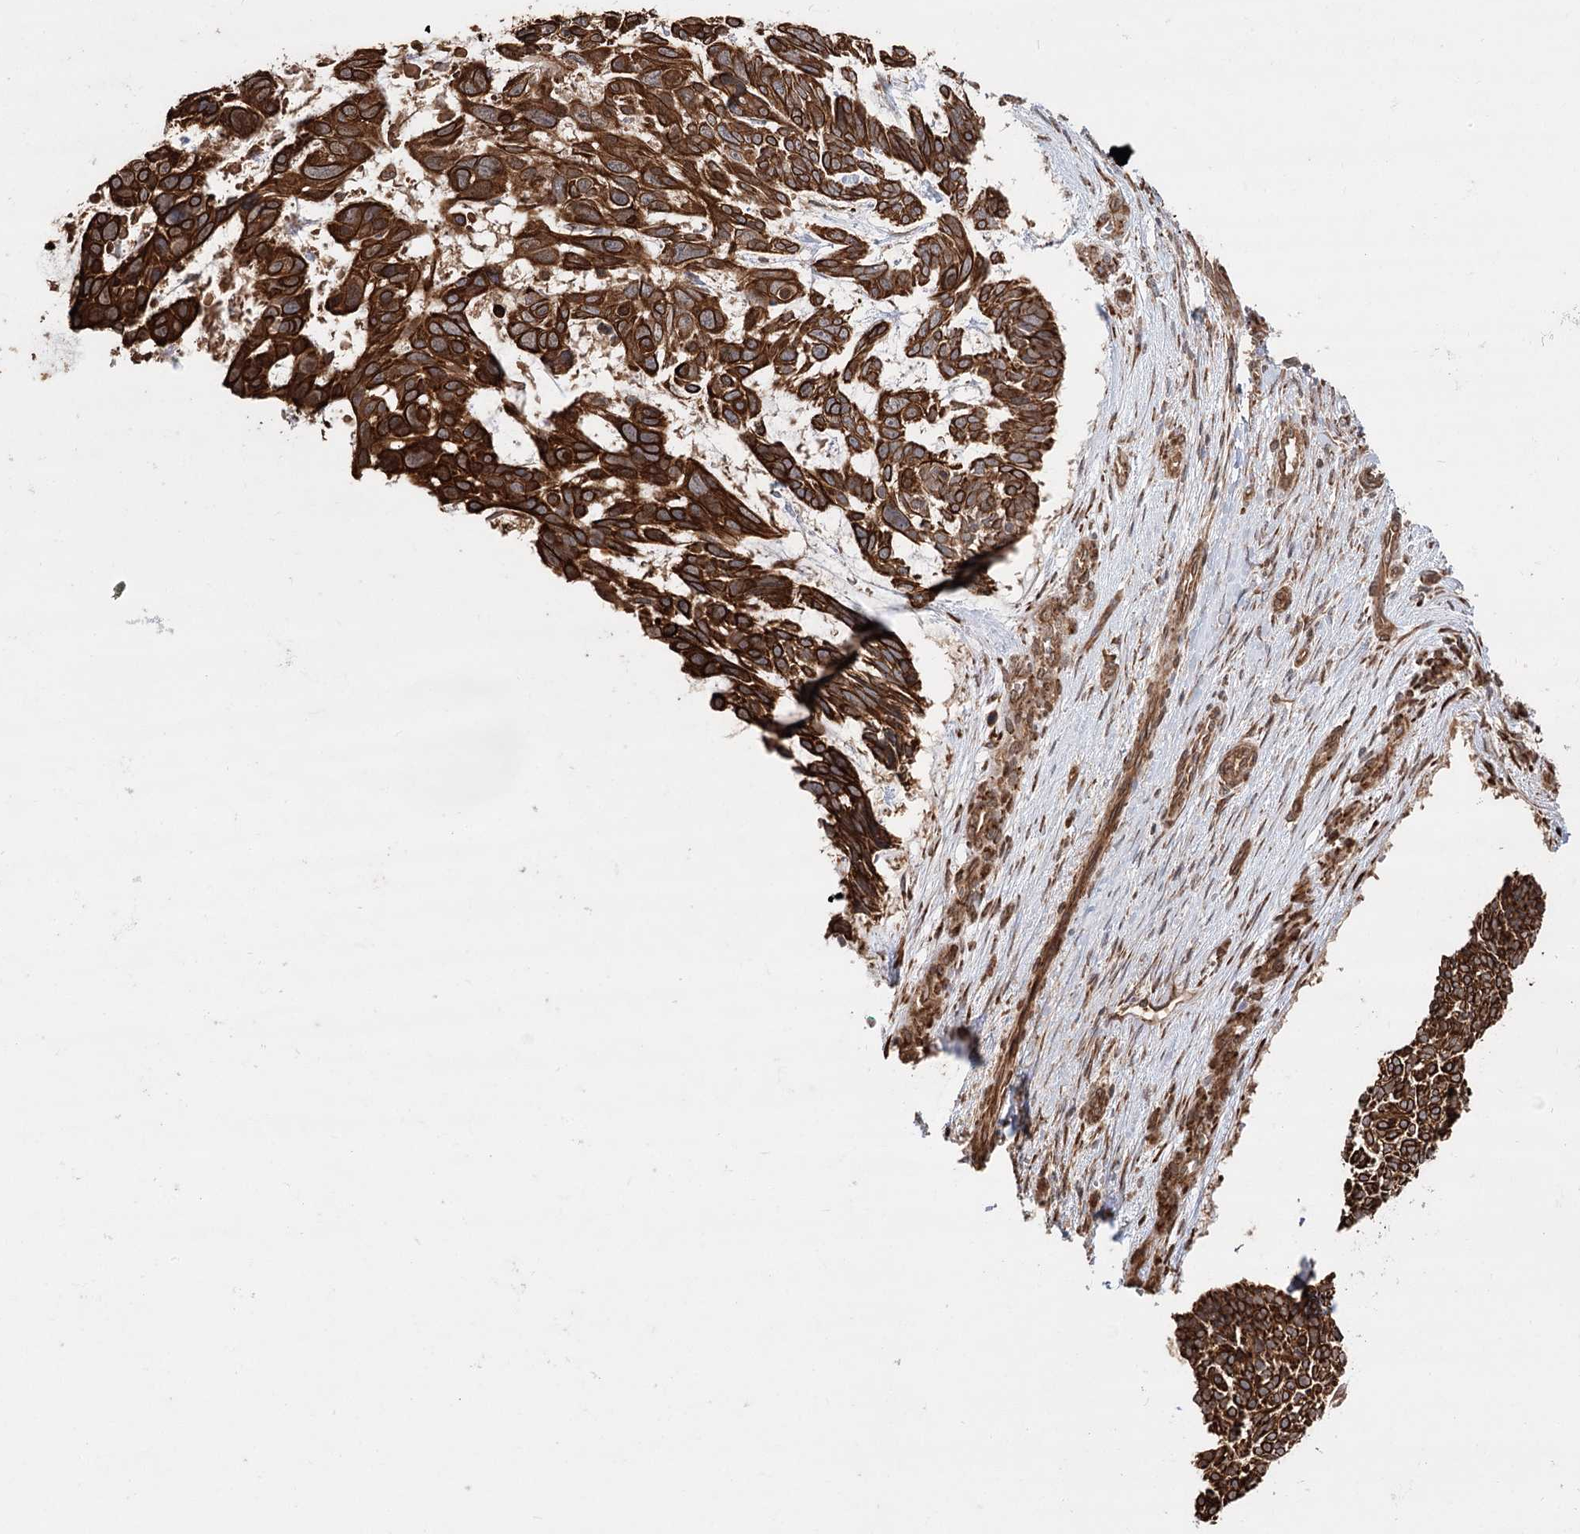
{"staining": {"intensity": "strong", "quantity": ">75%", "location": "cytoplasmic/membranous"}, "tissue": "skin cancer", "cell_type": "Tumor cells", "image_type": "cancer", "snomed": [{"axis": "morphology", "description": "Basal cell carcinoma"}, {"axis": "topography", "description": "Skin"}], "caption": "A brown stain highlights strong cytoplasmic/membranous positivity of a protein in human basal cell carcinoma (skin) tumor cells. (DAB (3,3'-diaminobenzidine) = brown stain, brightfield microscopy at high magnification).", "gene": "DNAJB14", "patient": {"sex": "male", "age": 88}}